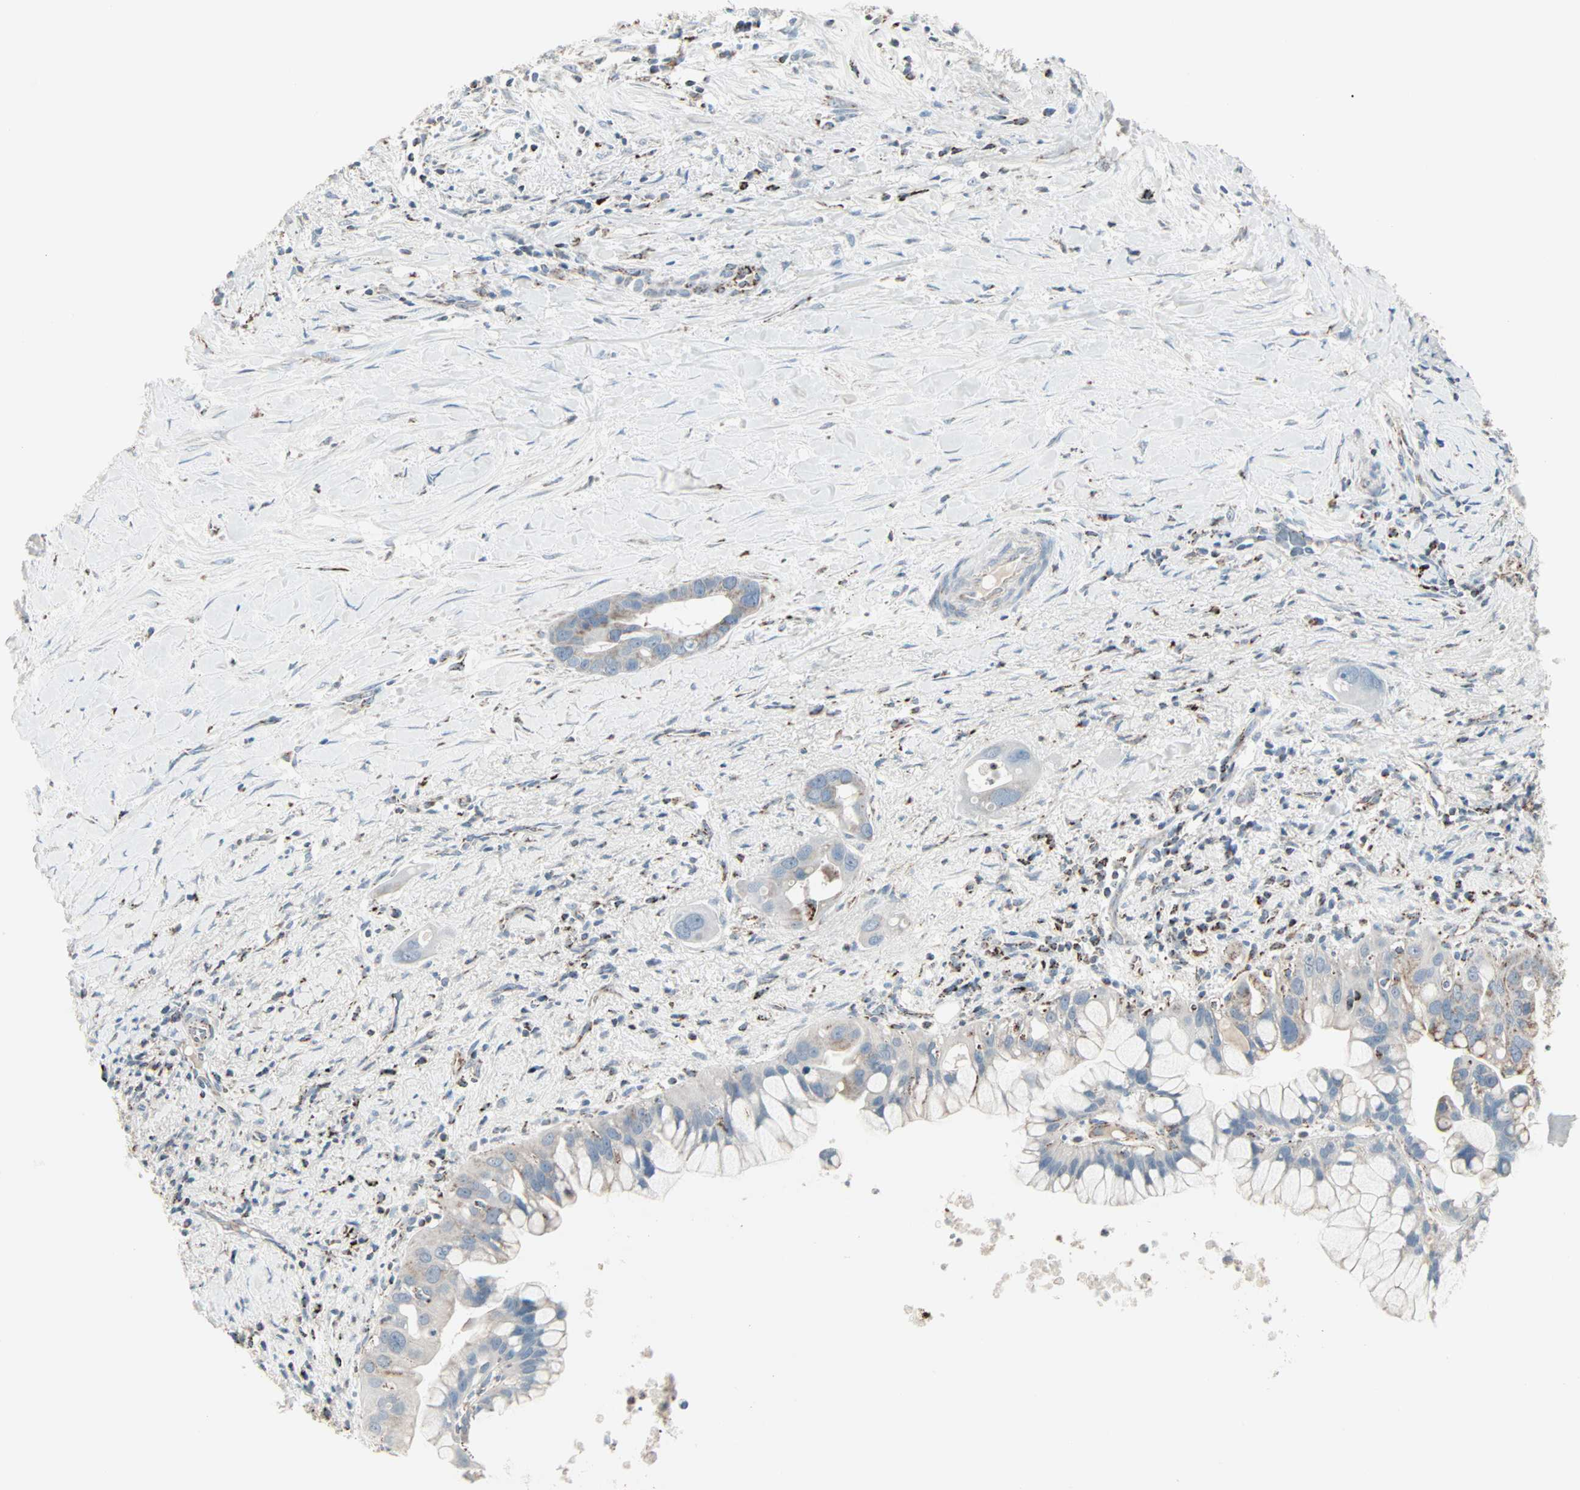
{"staining": {"intensity": "moderate", "quantity": "25%-75%", "location": "cytoplasmic/membranous"}, "tissue": "liver cancer", "cell_type": "Tumor cells", "image_type": "cancer", "snomed": [{"axis": "morphology", "description": "Cholangiocarcinoma"}, {"axis": "topography", "description": "Liver"}], "caption": "Moderate cytoplasmic/membranous staining is seen in about 25%-75% of tumor cells in liver cholangiocarcinoma.", "gene": "IDH2", "patient": {"sex": "female", "age": 65}}